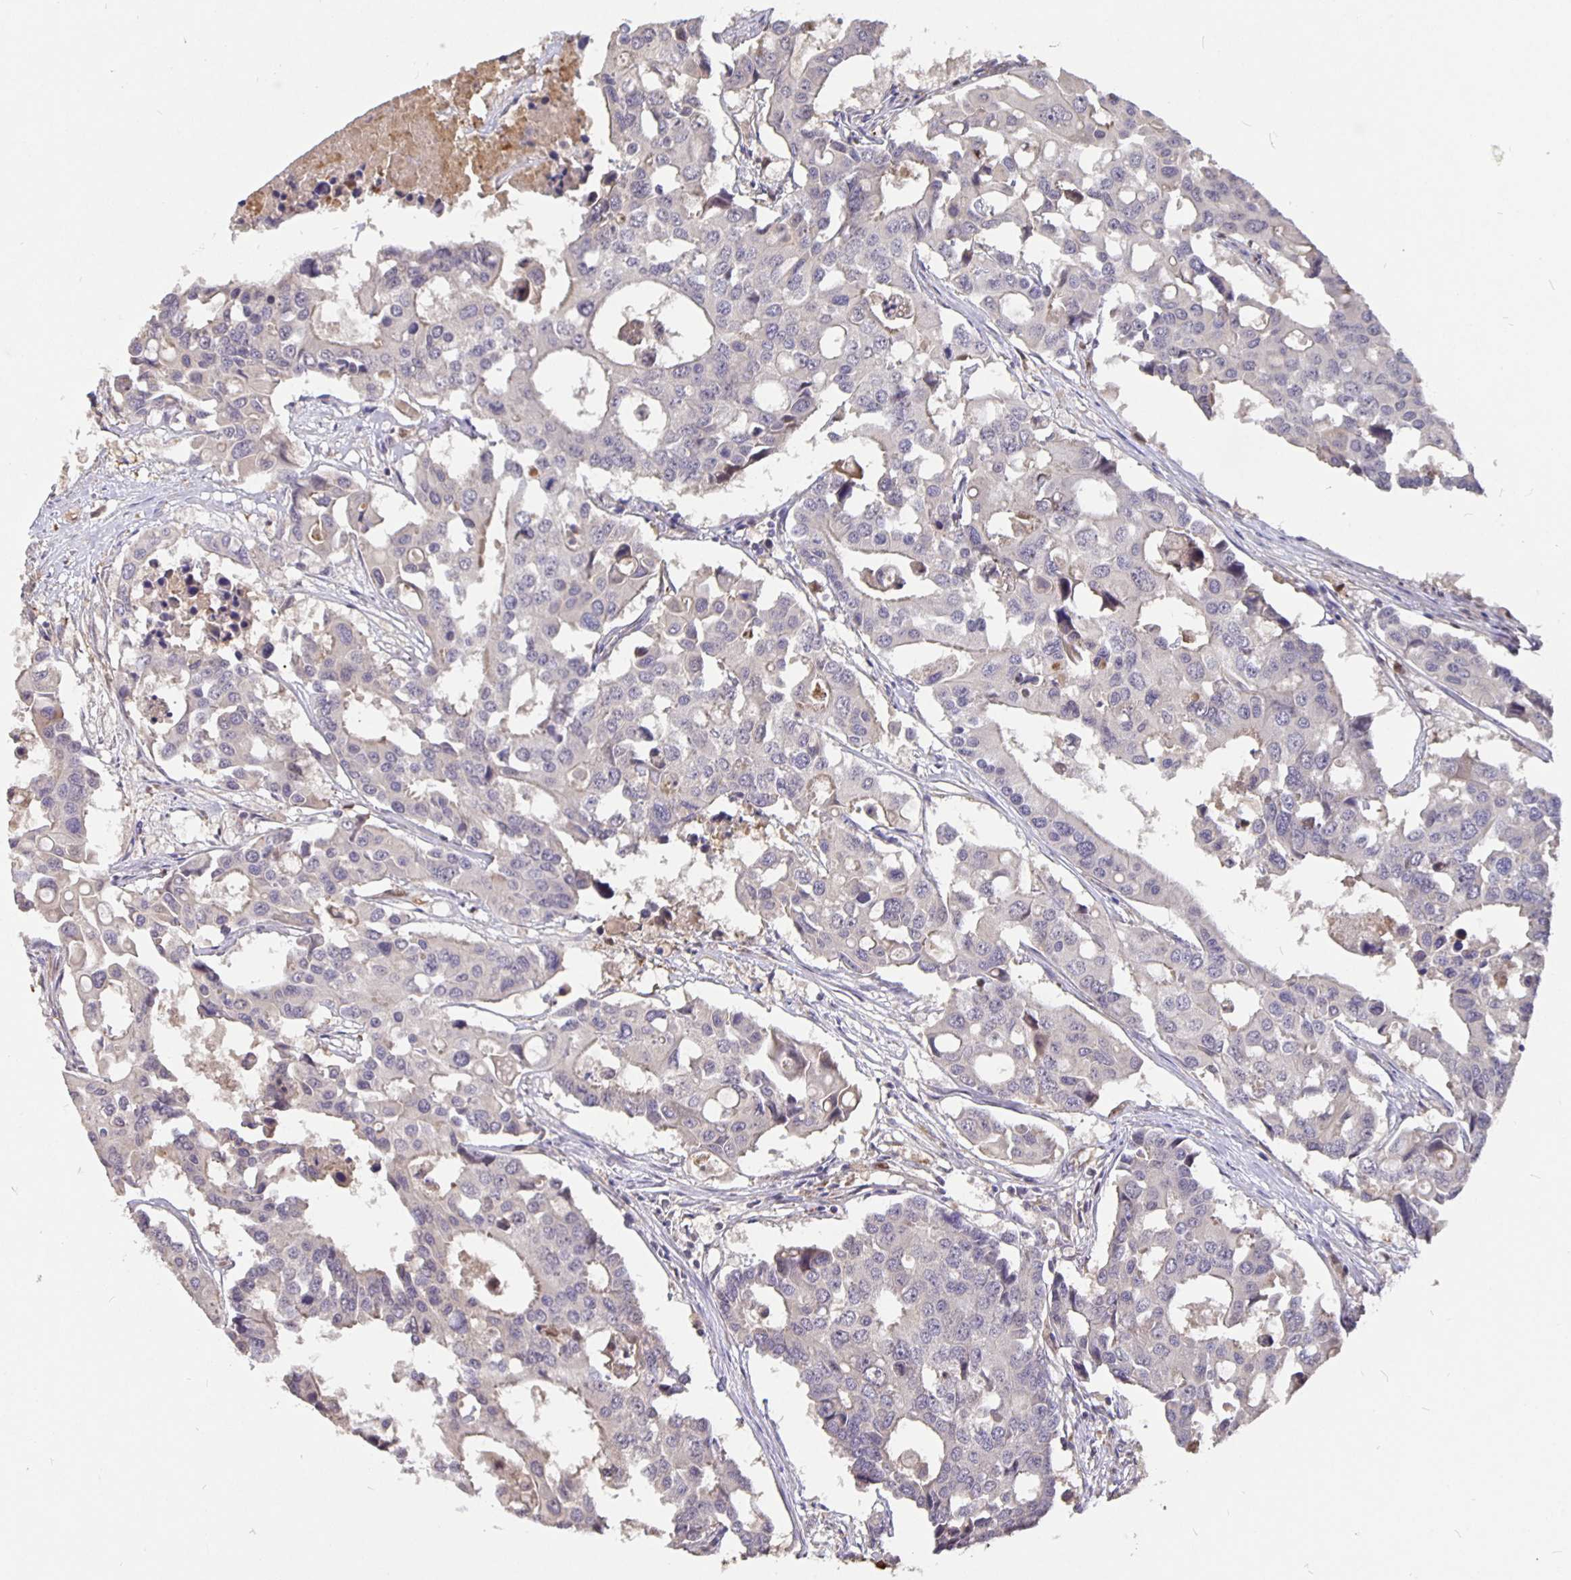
{"staining": {"intensity": "negative", "quantity": "none", "location": "none"}, "tissue": "colorectal cancer", "cell_type": "Tumor cells", "image_type": "cancer", "snomed": [{"axis": "morphology", "description": "Adenocarcinoma, NOS"}, {"axis": "topography", "description": "Colon"}], "caption": "The photomicrograph reveals no significant expression in tumor cells of colorectal cancer. (Immunohistochemistry (ihc), brightfield microscopy, high magnification).", "gene": "NOG", "patient": {"sex": "male", "age": 77}}